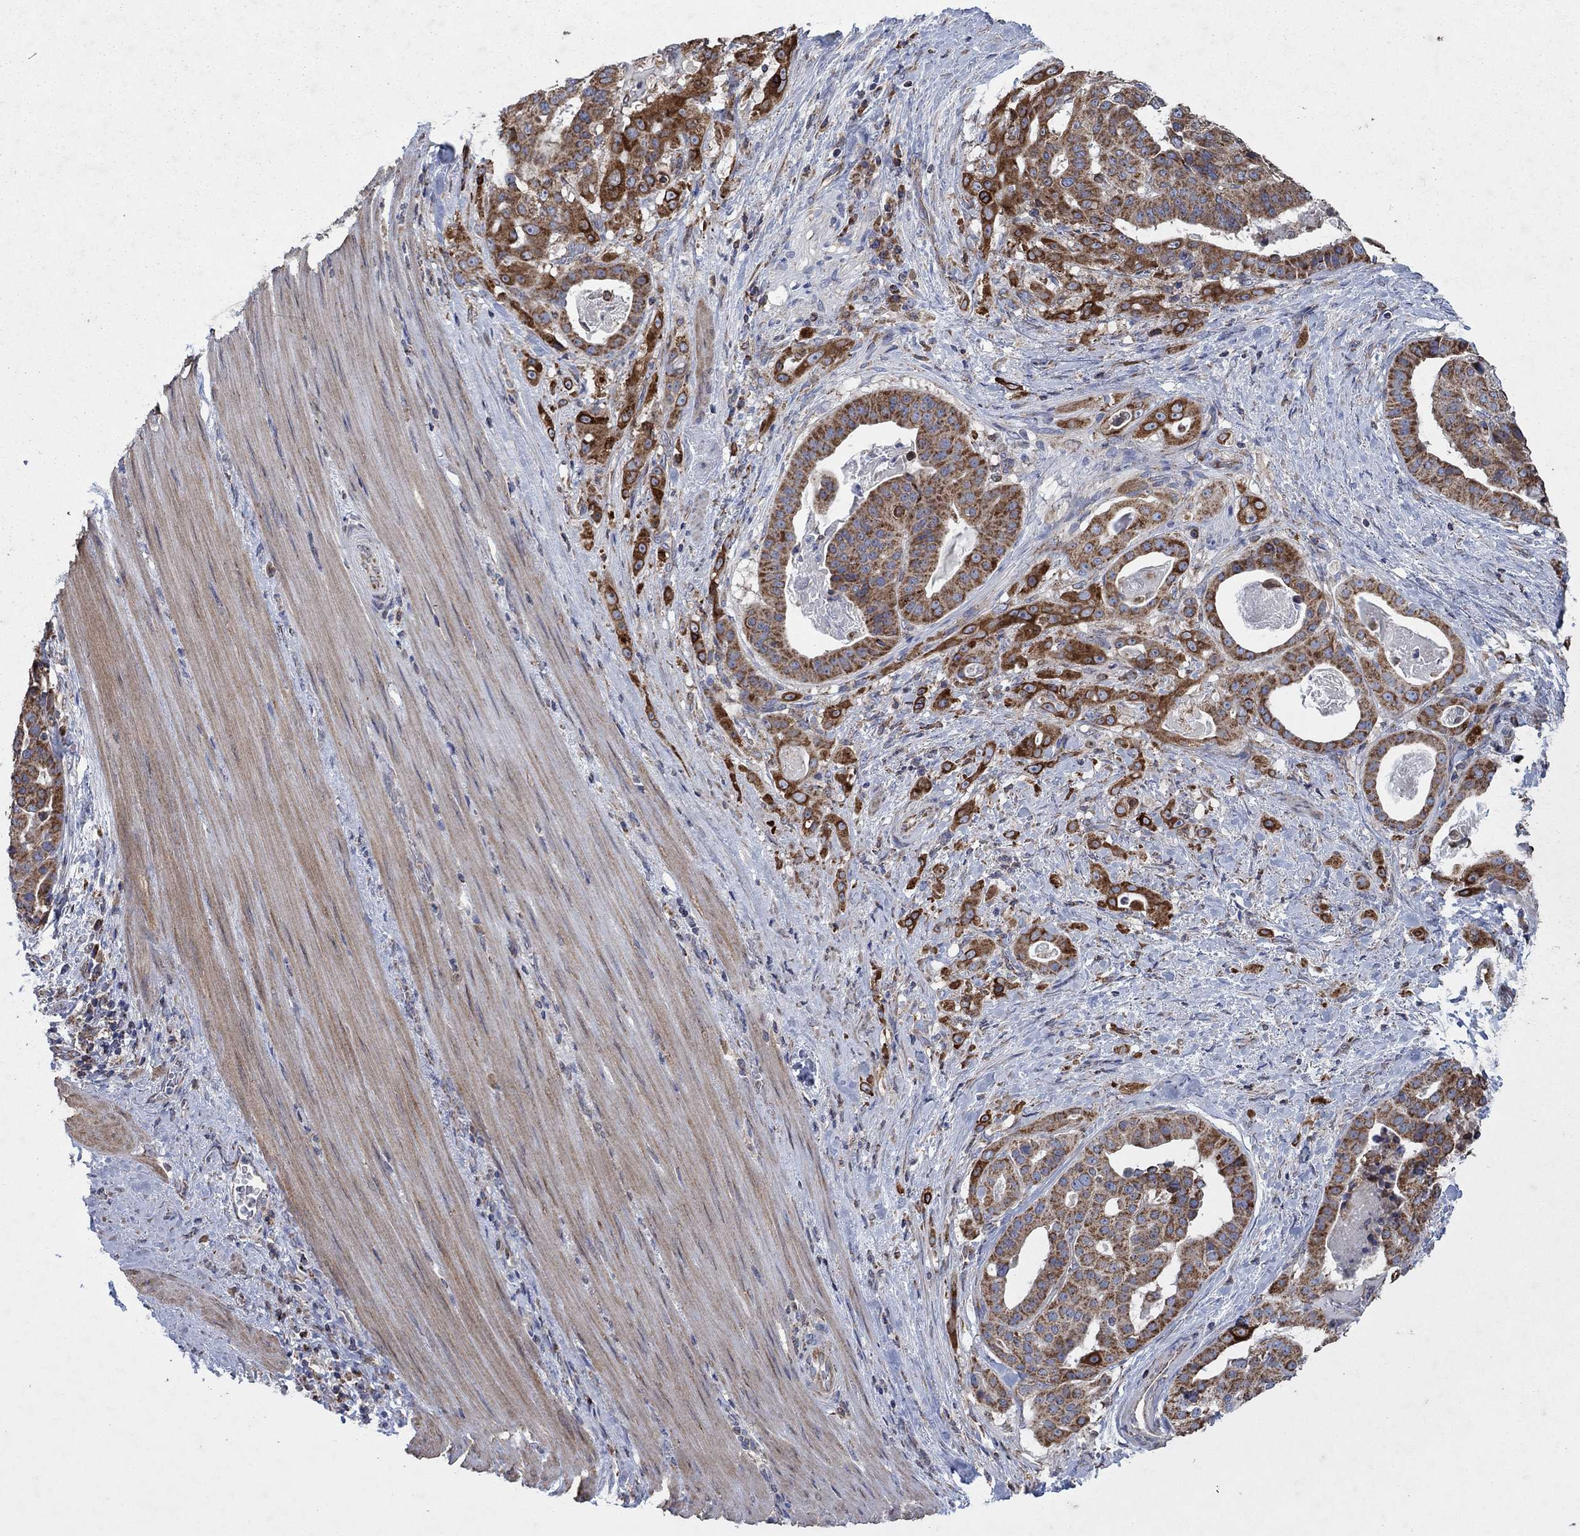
{"staining": {"intensity": "strong", "quantity": ">75%", "location": "cytoplasmic/membranous"}, "tissue": "stomach cancer", "cell_type": "Tumor cells", "image_type": "cancer", "snomed": [{"axis": "morphology", "description": "Adenocarcinoma, NOS"}, {"axis": "topography", "description": "Stomach"}], "caption": "Approximately >75% of tumor cells in stomach adenocarcinoma demonstrate strong cytoplasmic/membranous protein positivity as visualized by brown immunohistochemical staining.", "gene": "NCEH1", "patient": {"sex": "male", "age": 48}}